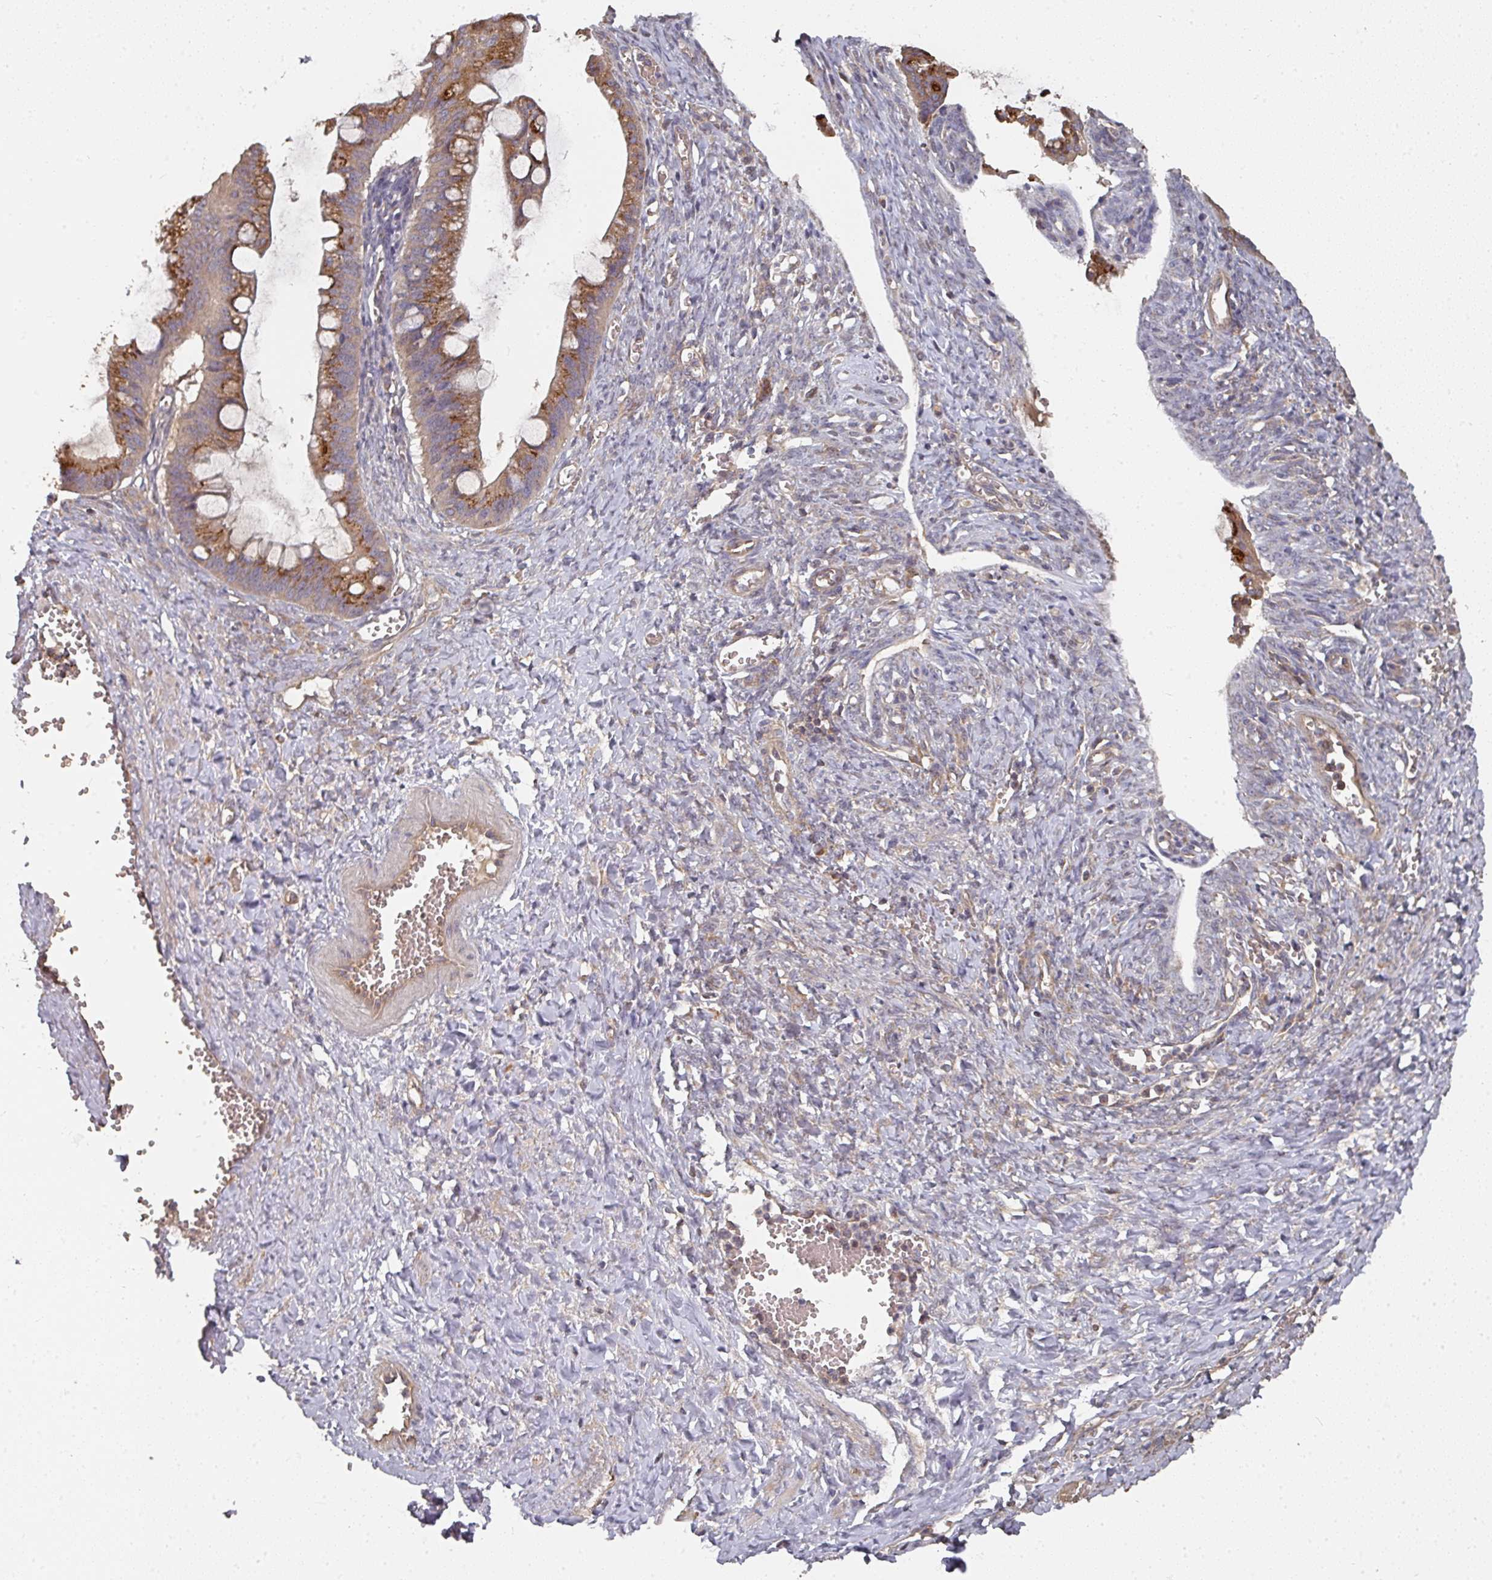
{"staining": {"intensity": "moderate", "quantity": ">75%", "location": "cytoplasmic/membranous"}, "tissue": "ovarian cancer", "cell_type": "Tumor cells", "image_type": "cancer", "snomed": [{"axis": "morphology", "description": "Cystadenocarcinoma, mucinous, NOS"}, {"axis": "topography", "description": "Ovary"}], "caption": "The immunohistochemical stain shows moderate cytoplasmic/membranous expression in tumor cells of mucinous cystadenocarcinoma (ovarian) tissue.", "gene": "EDEM2", "patient": {"sex": "female", "age": 73}}